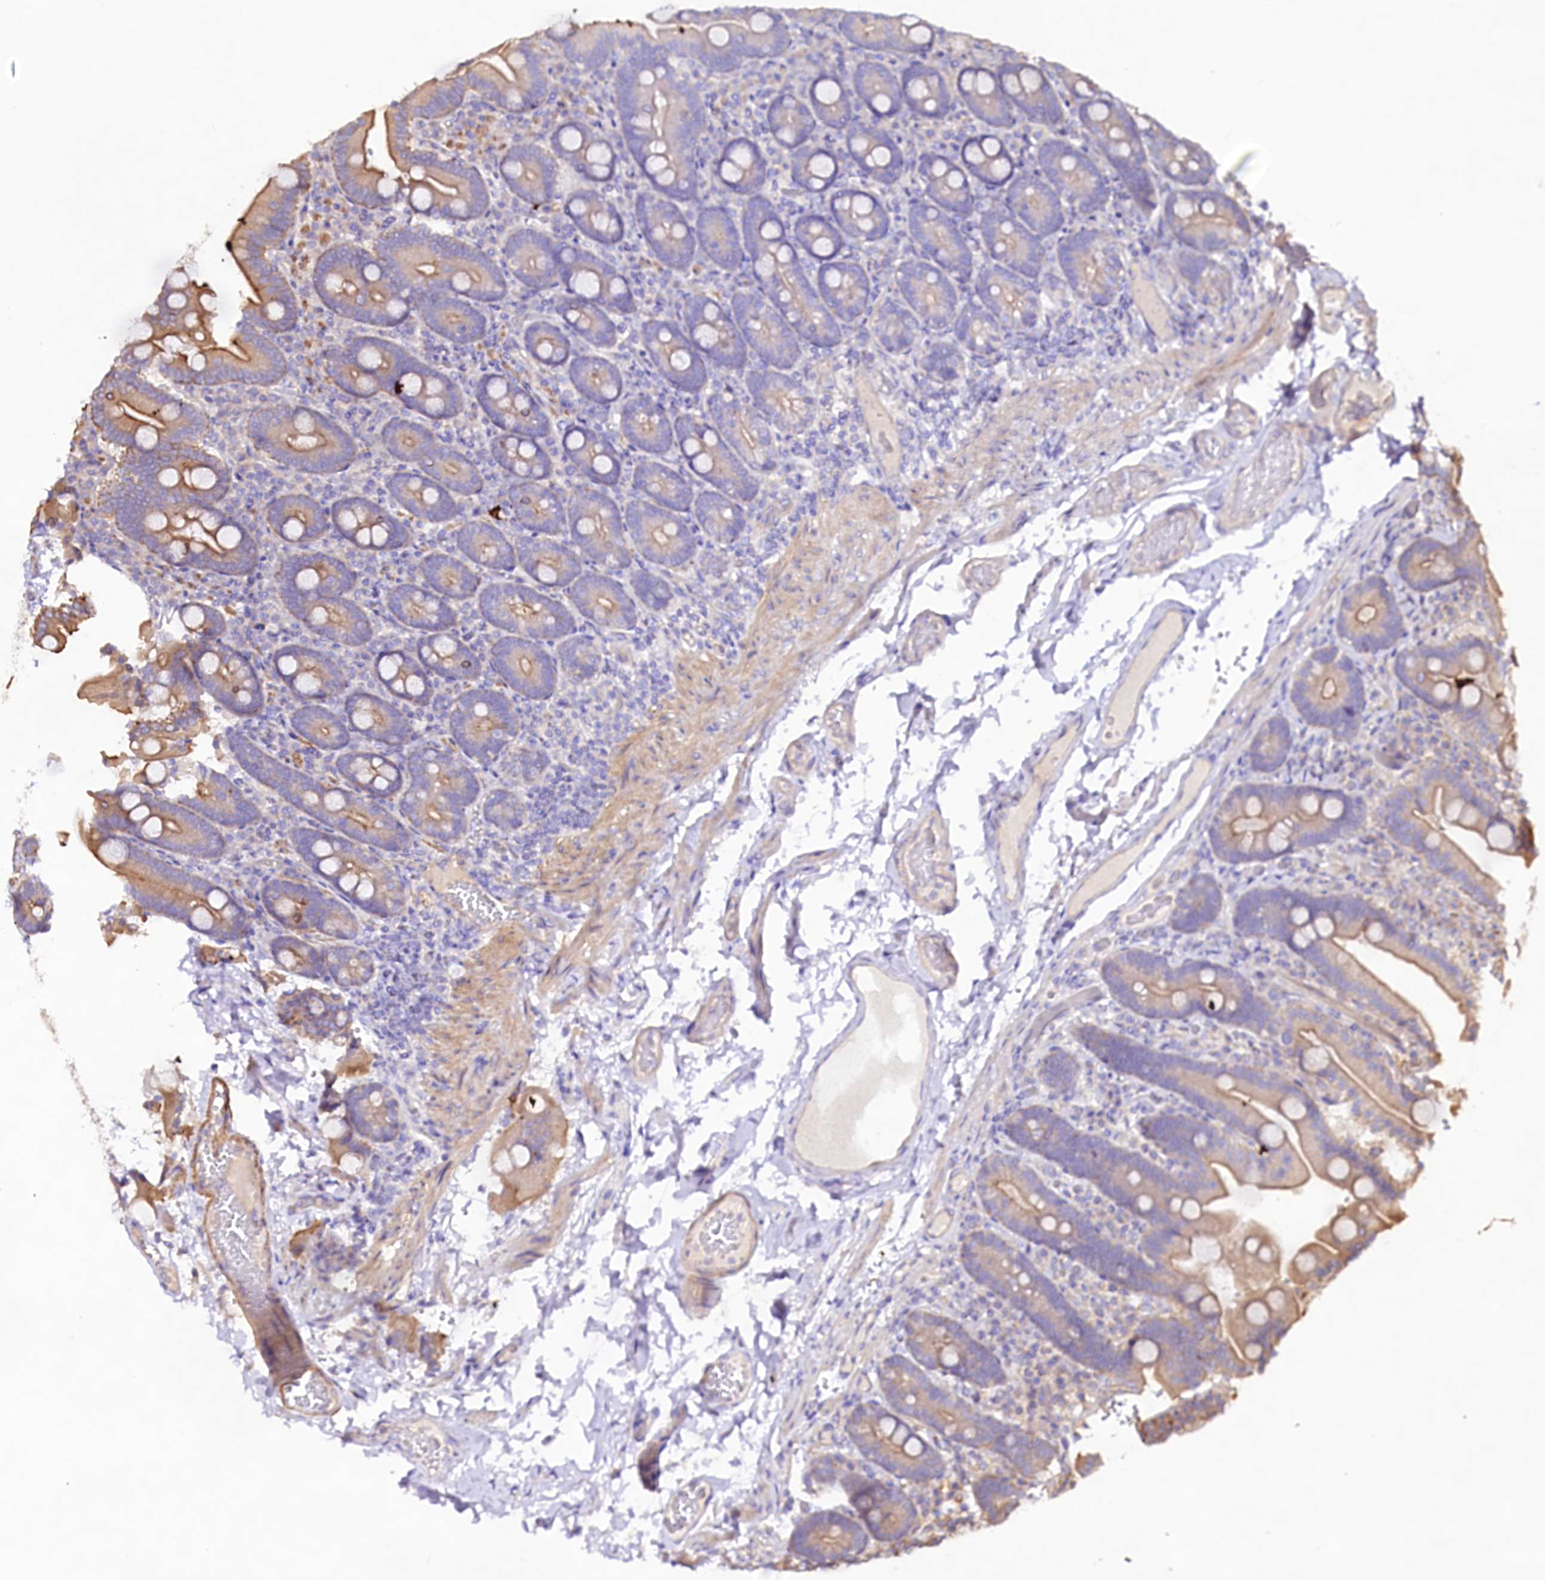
{"staining": {"intensity": "moderate", "quantity": "25%-75%", "location": "cytoplasmic/membranous"}, "tissue": "duodenum", "cell_type": "Glandular cells", "image_type": "normal", "snomed": [{"axis": "morphology", "description": "Normal tissue, NOS"}, {"axis": "topography", "description": "Duodenum"}], "caption": "Moderate cytoplasmic/membranous protein positivity is seen in about 25%-75% of glandular cells in duodenum. The protein of interest is shown in brown color, while the nuclei are stained blue.", "gene": "VPS11", "patient": {"sex": "female", "age": 62}}